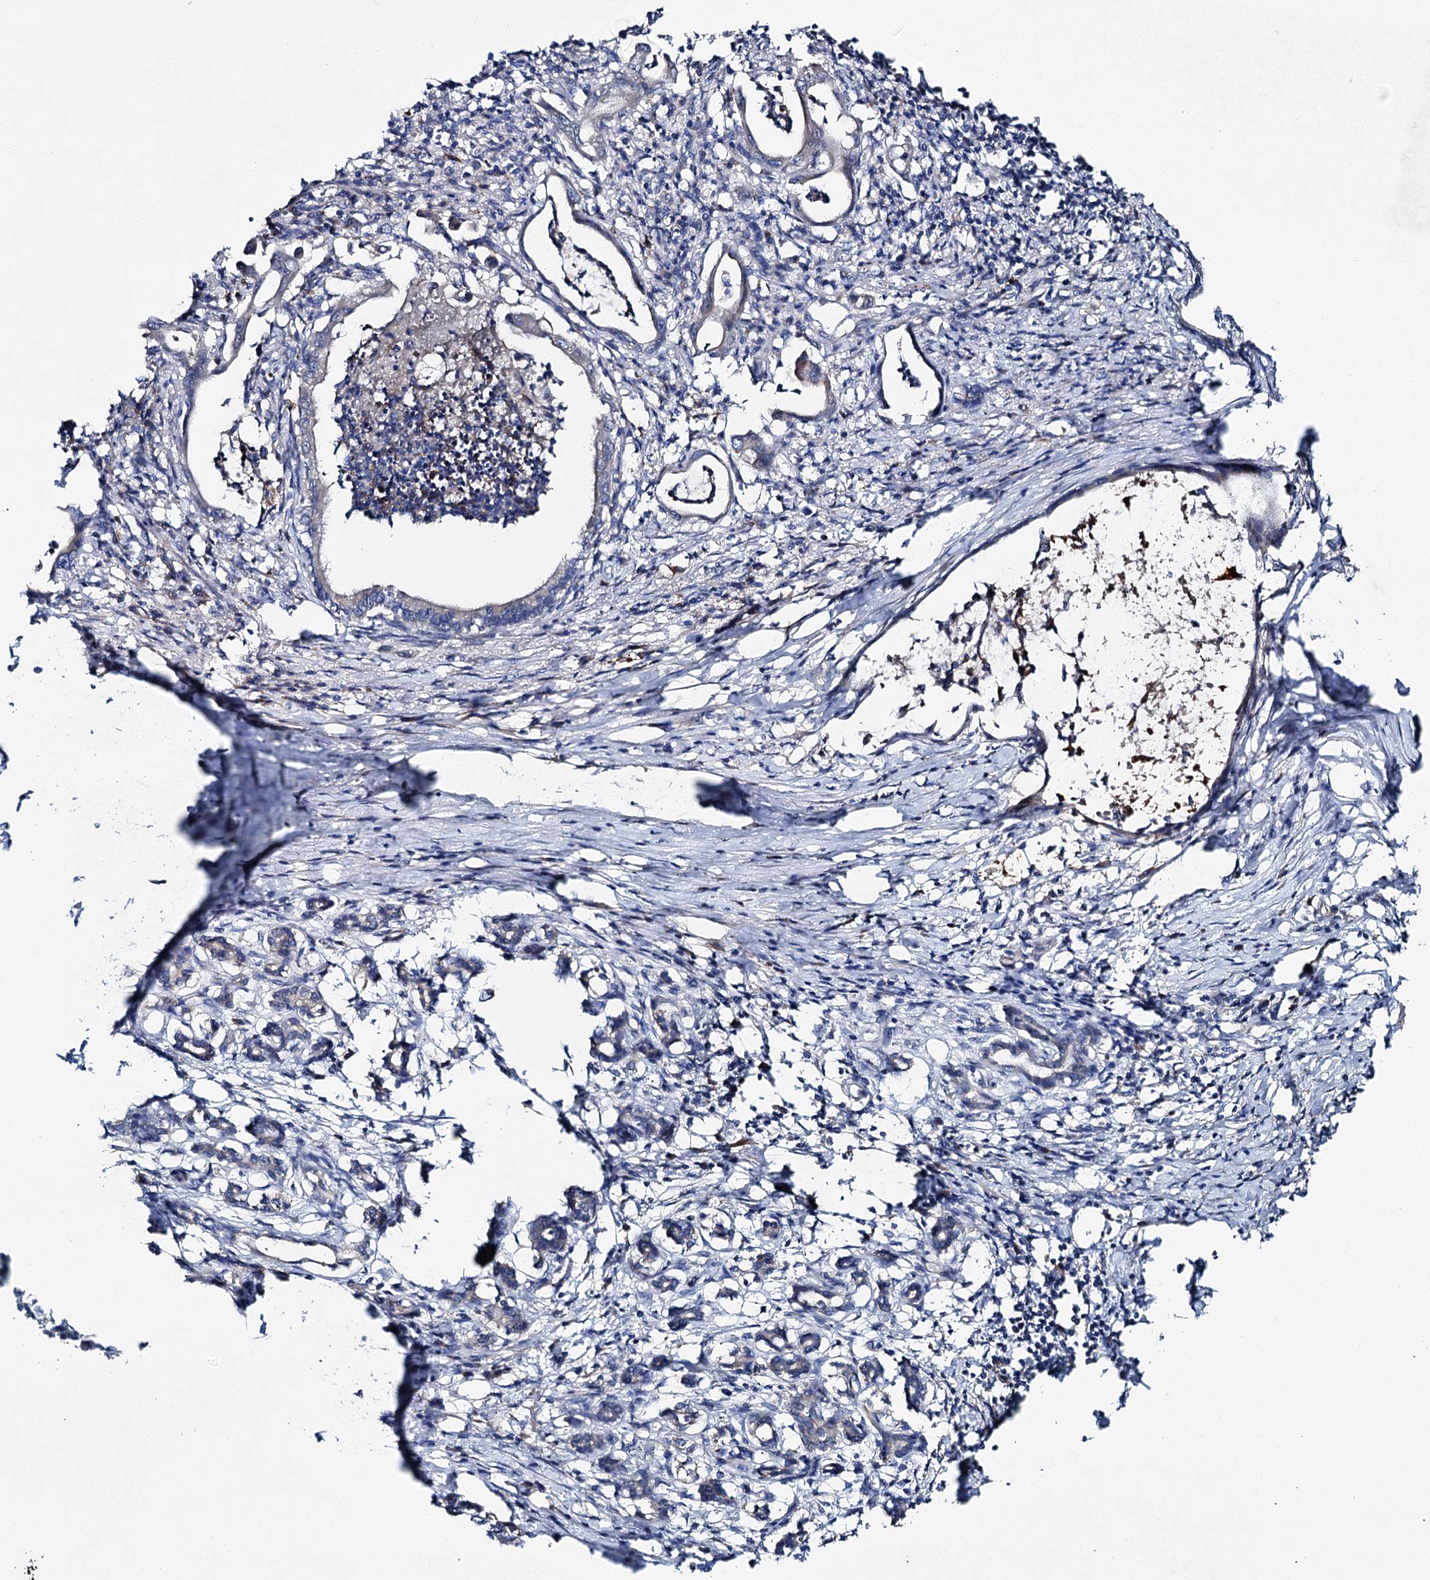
{"staining": {"intensity": "negative", "quantity": "none", "location": "none"}, "tissue": "pancreatic cancer", "cell_type": "Tumor cells", "image_type": "cancer", "snomed": [{"axis": "morphology", "description": "Adenocarcinoma, NOS"}, {"axis": "topography", "description": "Pancreas"}], "caption": "The micrograph shows no significant staining in tumor cells of adenocarcinoma (pancreatic). Nuclei are stained in blue.", "gene": "SLC22A25", "patient": {"sex": "female", "age": 55}}